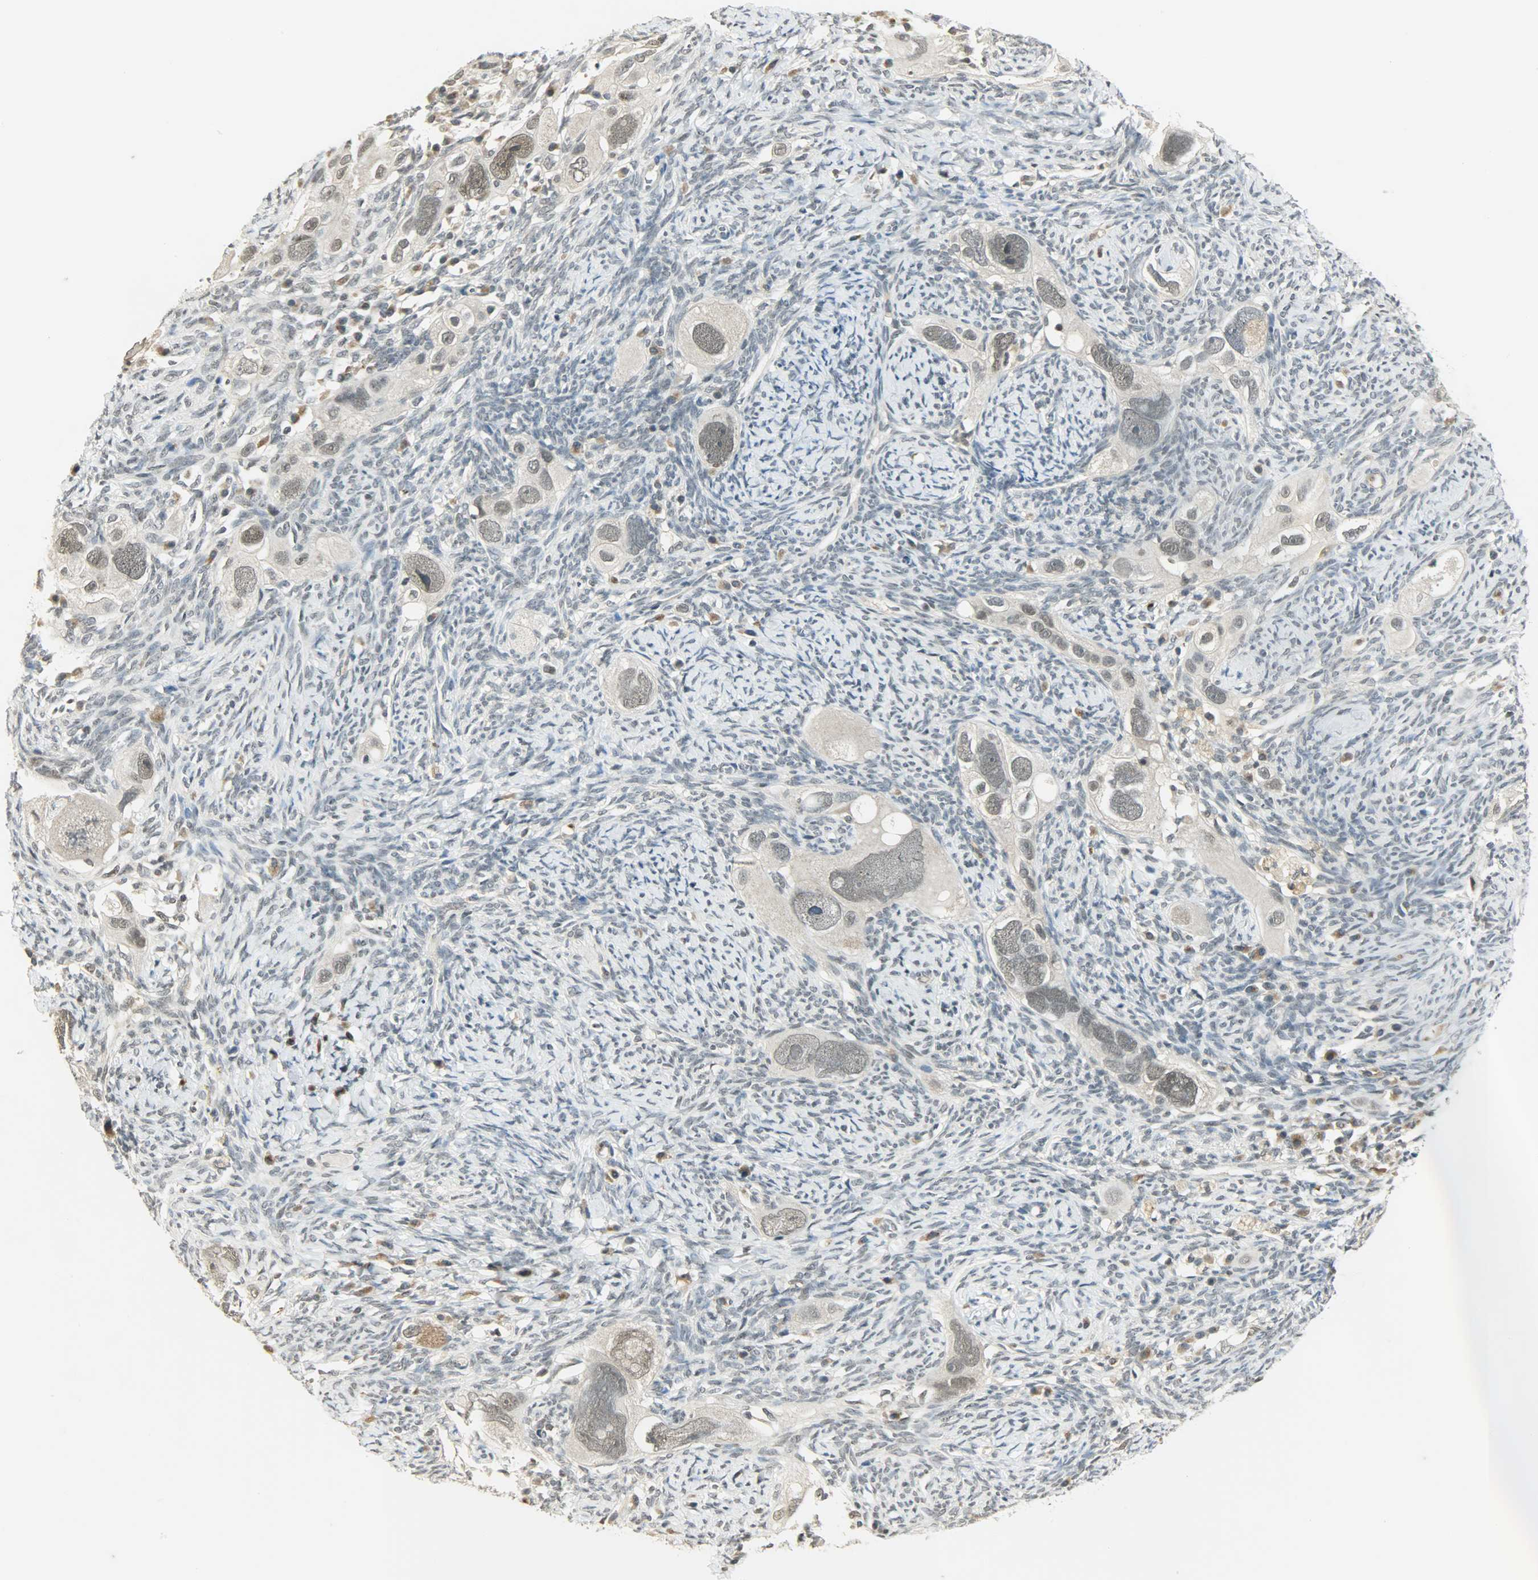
{"staining": {"intensity": "weak", "quantity": "<25%", "location": "nuclear"}, "tissue": "ovarian cancer", "cell_type": "Tumor cells", "image_type": "cancer", "snomed": [{"axis": "morphology", "description": "Normal tissue, NOS"}, {"axis": "morphology", "description": "Cystadenocarcinoma, serous, NOS"}, {"axis": "topography", "description": "Ovary"}], "caption": "DAB (3,3'-diaminobenzidine) immunohistochemical staining of human ovarian cancer shows no significant staining in tumor cells. The staining was performed using DAB to visualize the protein expression in brown, while the nuclei were stained in blue with hematoxylin (Magnification: 20x).", "gene": "SMARCA5", "patient": {"sex": "female", "age": 62}}